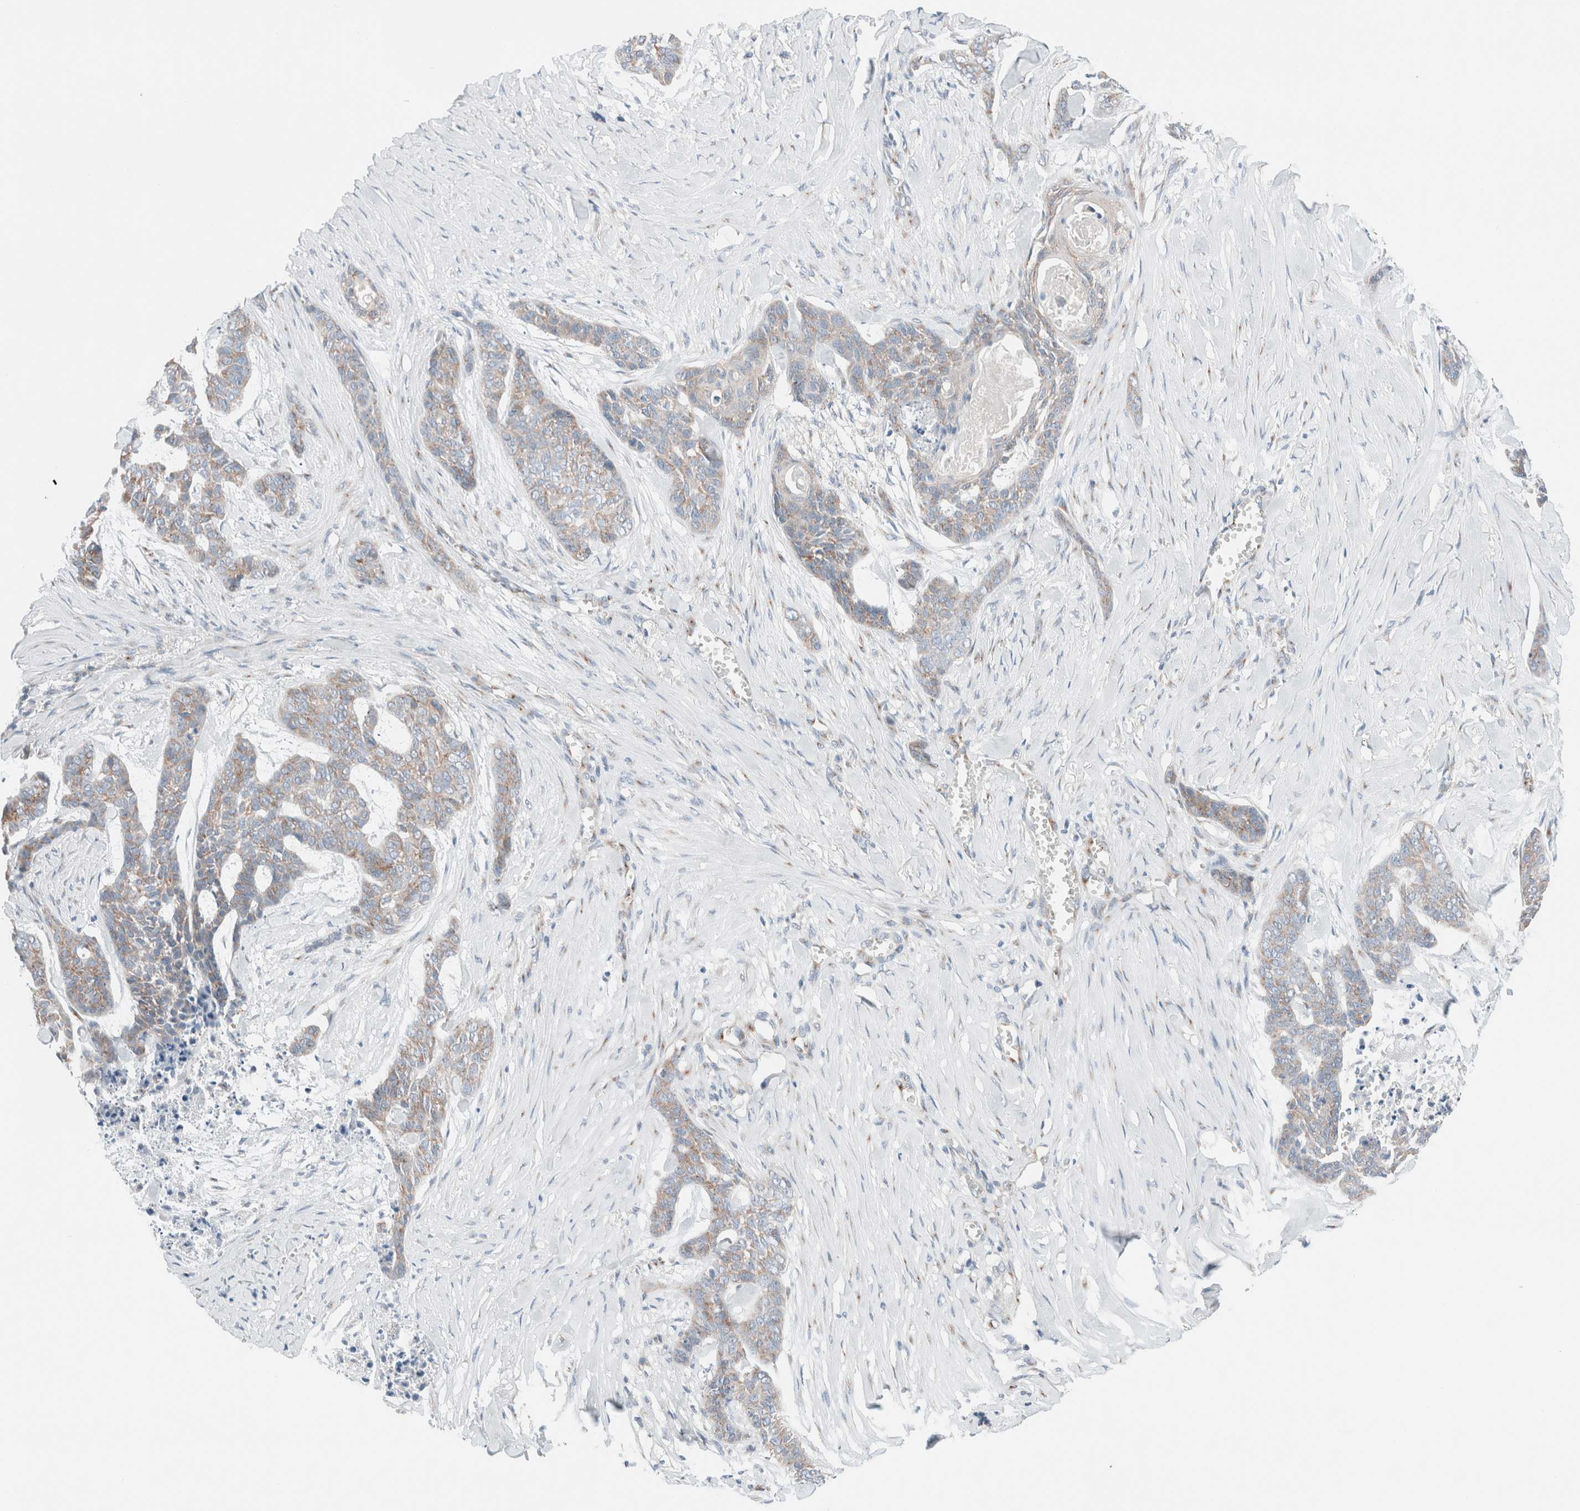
{"staining": {"intensity": "moderate", "quantity": "25%-75%", "location": "cytoplasmic/membranous"}, "tissue": "skin cancer", "cell_type": "Tumor cells", "image_type": "cancer", "snomed": [{"axis": "morphology", "description": "Basal cell carcinoma"}, {"axis": "topography", "description": "Skin"}], "caption": "High-power microscopy captured an immunohistochemistry micrograph of skin cancer (basal cell carcinoma), revealing moderate cytoplasmic/membranous positivity in approximately 25%-75% of tumor cells. (brown staining indicates protein expression, while blue staining denotes nuclei).", "gene": "CASC3", "patient": {"sex": "female", "age": 64}}